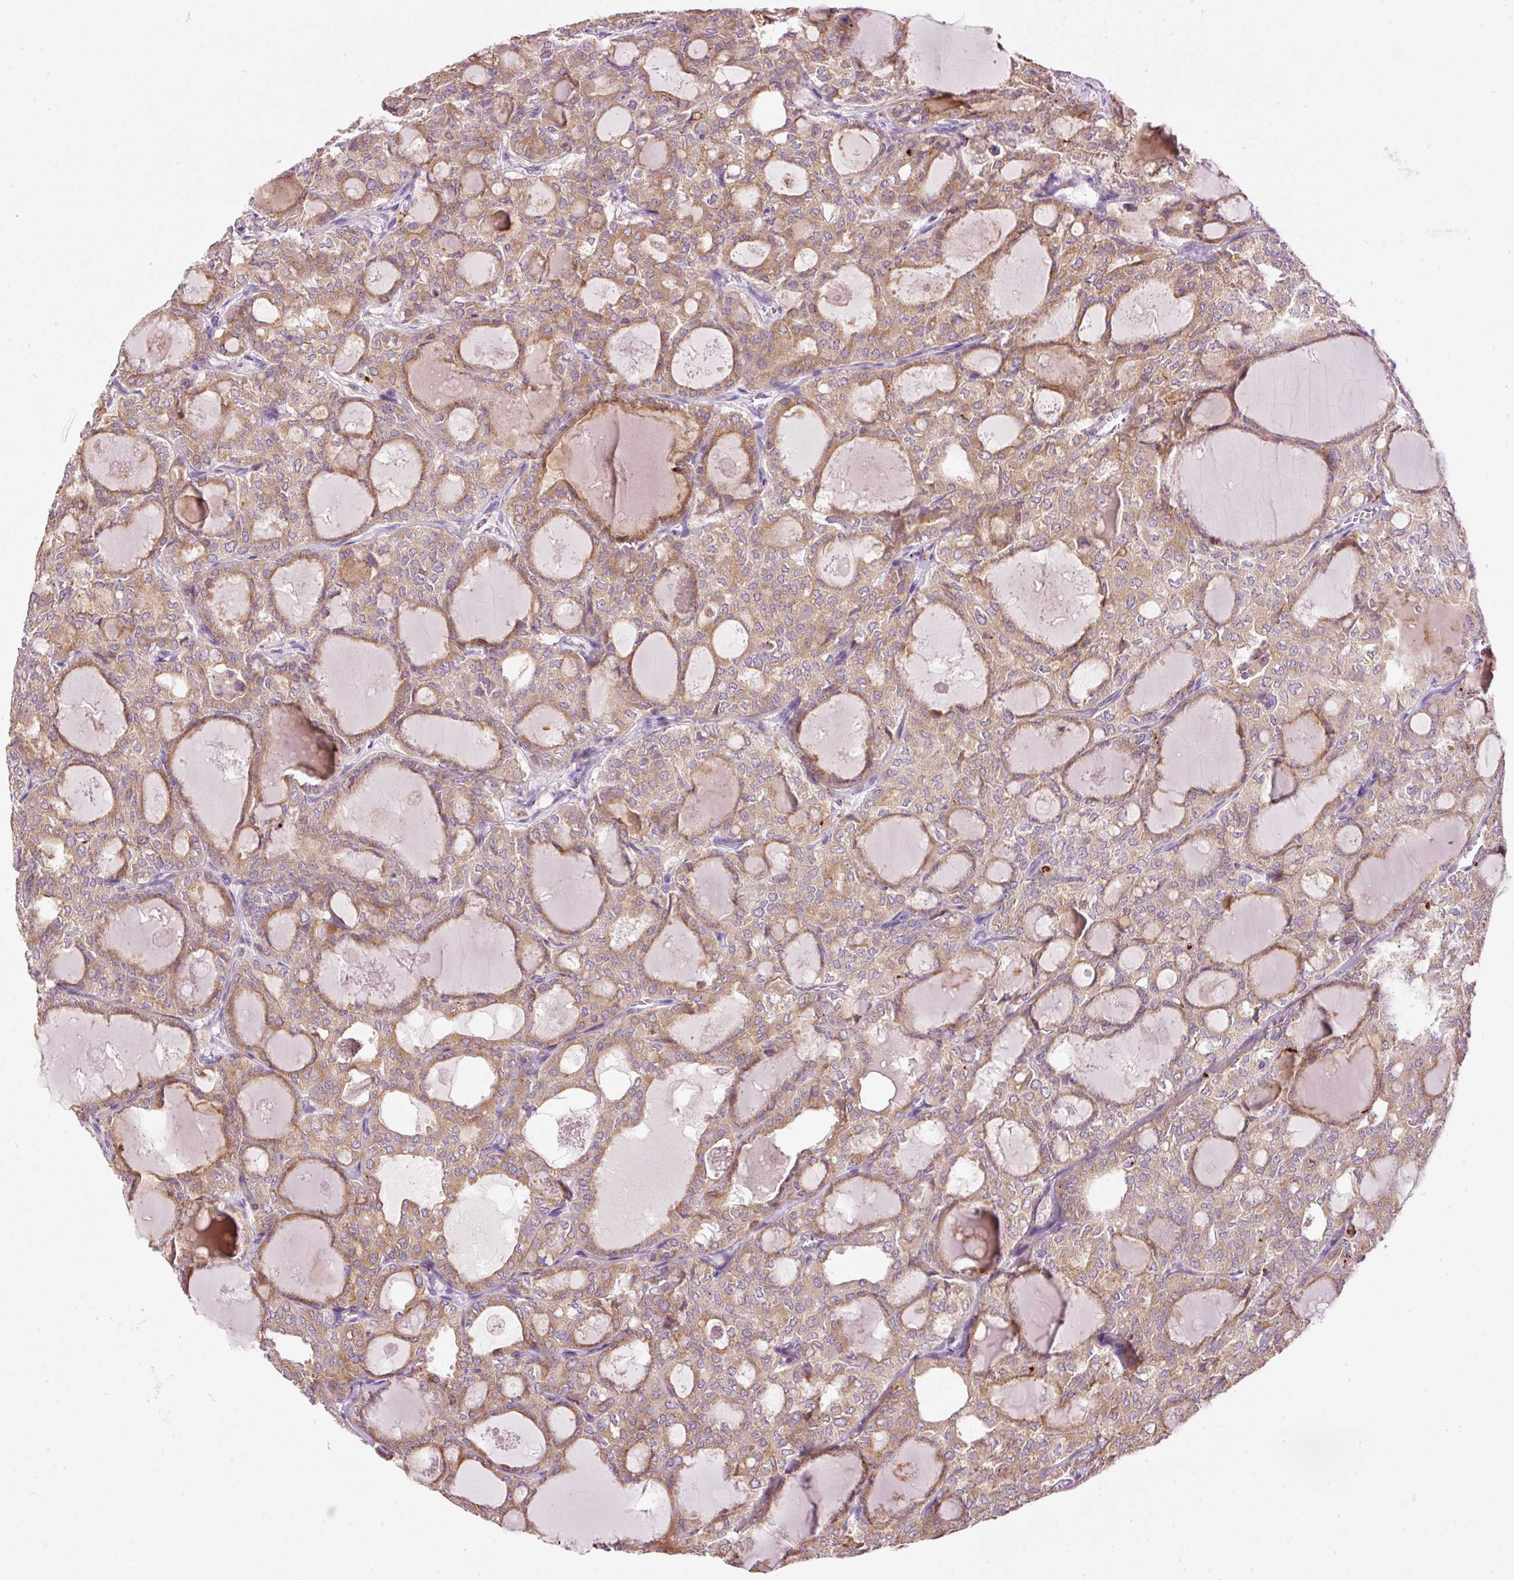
{"staining": {"intensity": "moderate", "quantity": ">75%", "location": "cytoplasmic/membranous"}, "tissue": "thyroid cancer", "cell_type": "Tumor cells", "image_type": "cancer", "snomed": [{"axis": "morphology", "description": "Follicular adenoma carcinoma, NOS"}, {"axis": "topography", "description": "Thyroid gland"}], "caption": "Moderate cytoplasmic/membranous protein expression is appreciated in approximately >75% of tumor cells in thyroid follicular adenoma carcinoma.", "gene": "ZNF639", "patient": {"sex": "male", "age": 75}}